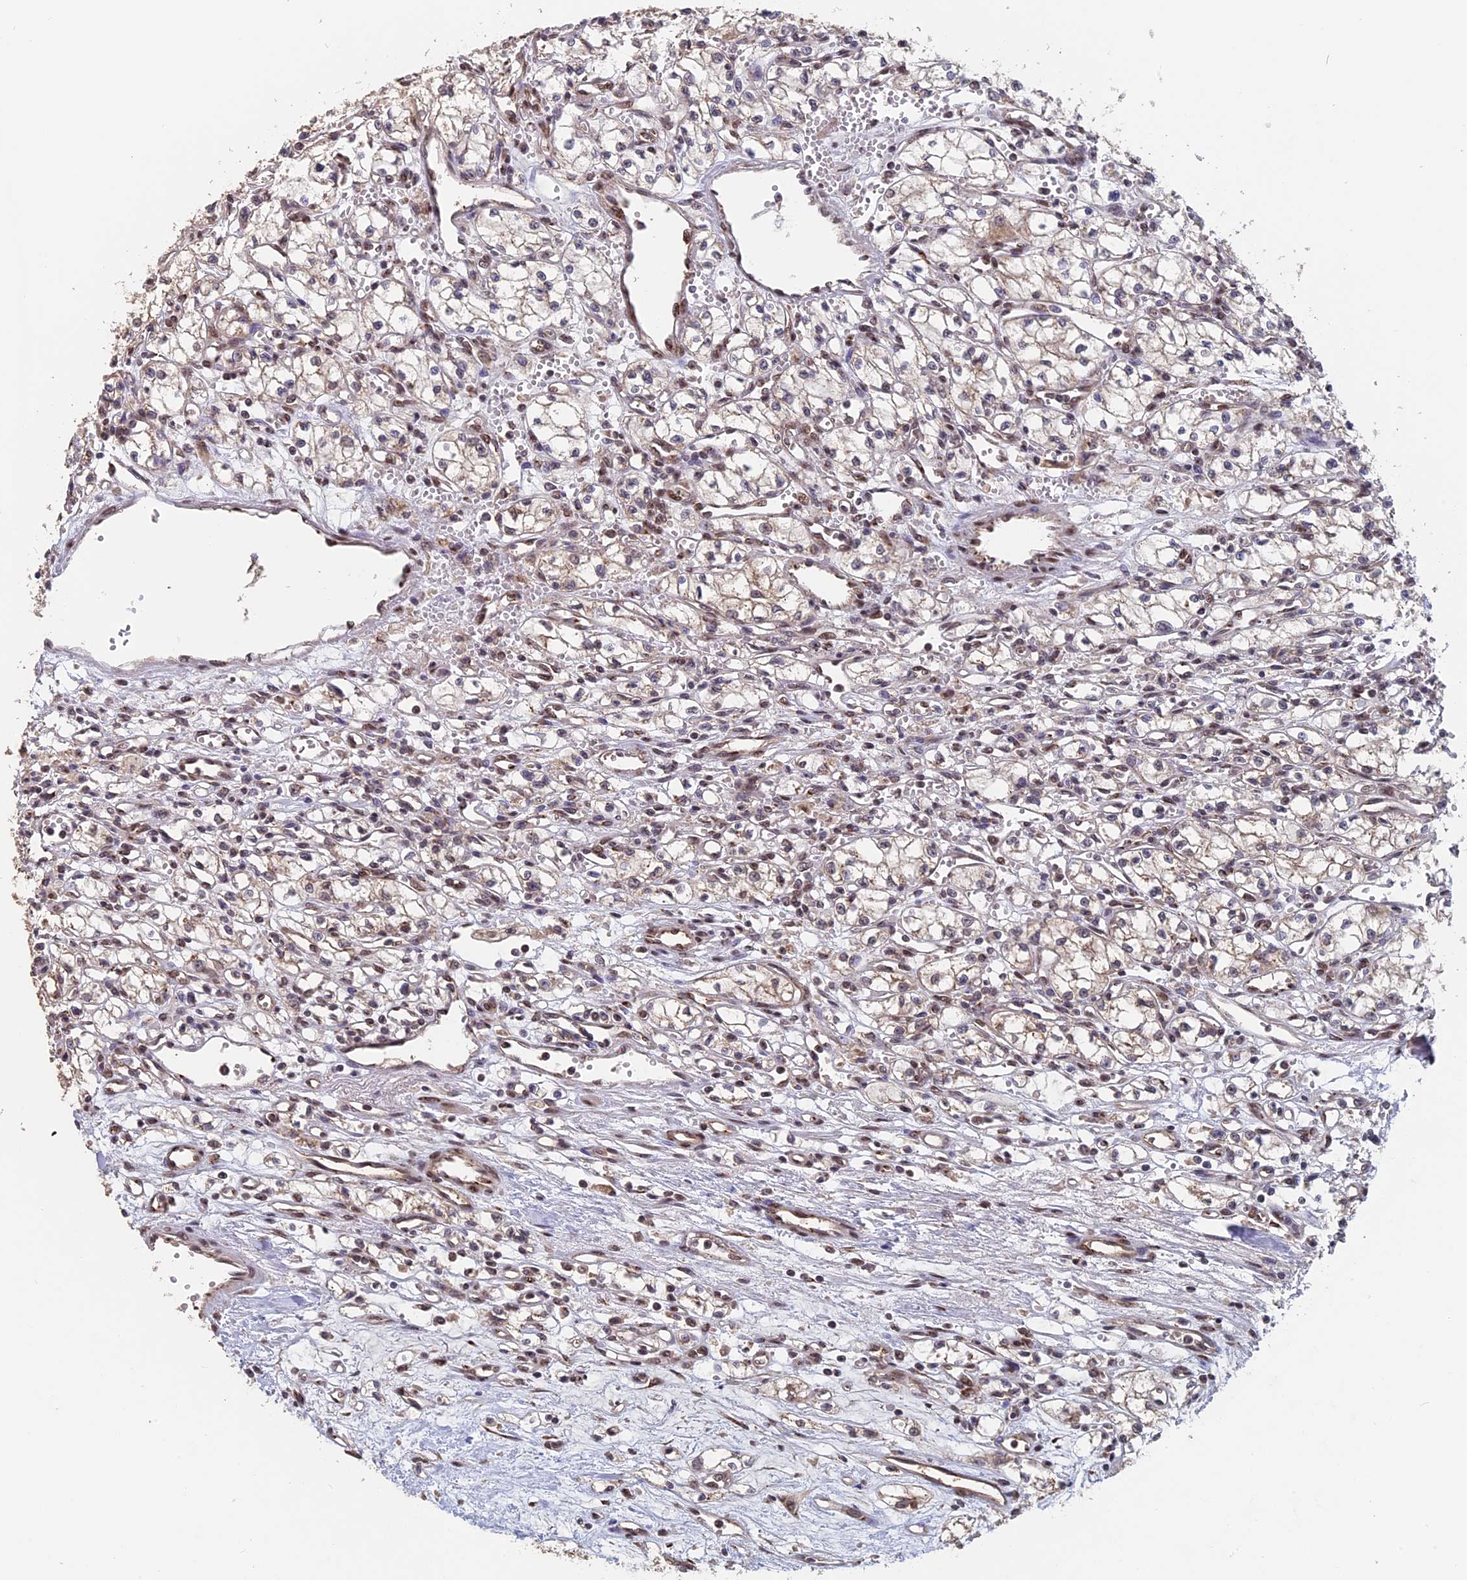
{"staining": {"intensity": "weak", "quantity": "25%-75%", "location": "cytoplasmic/membranous"}, "tissue": "renal cancer", "cell_type": "Tumor cells", "image_type": "cancer", "snomed": [{"axis": "morphology", "description": "Normal tissue, NOS"}, {"axis": "morphology", "description": "Adenocarcinoma, NOS"}, {"axis": "topography", "description": "Kidney"}], "caption": "Immunohistochemical staining of human renal cancer reveals weak cytoplasmic/membranous protein positivity in approximately 25%-75% of tumor cells.", "gene": "PIGQ", "patient": {"sex": "male", "age": 59}}